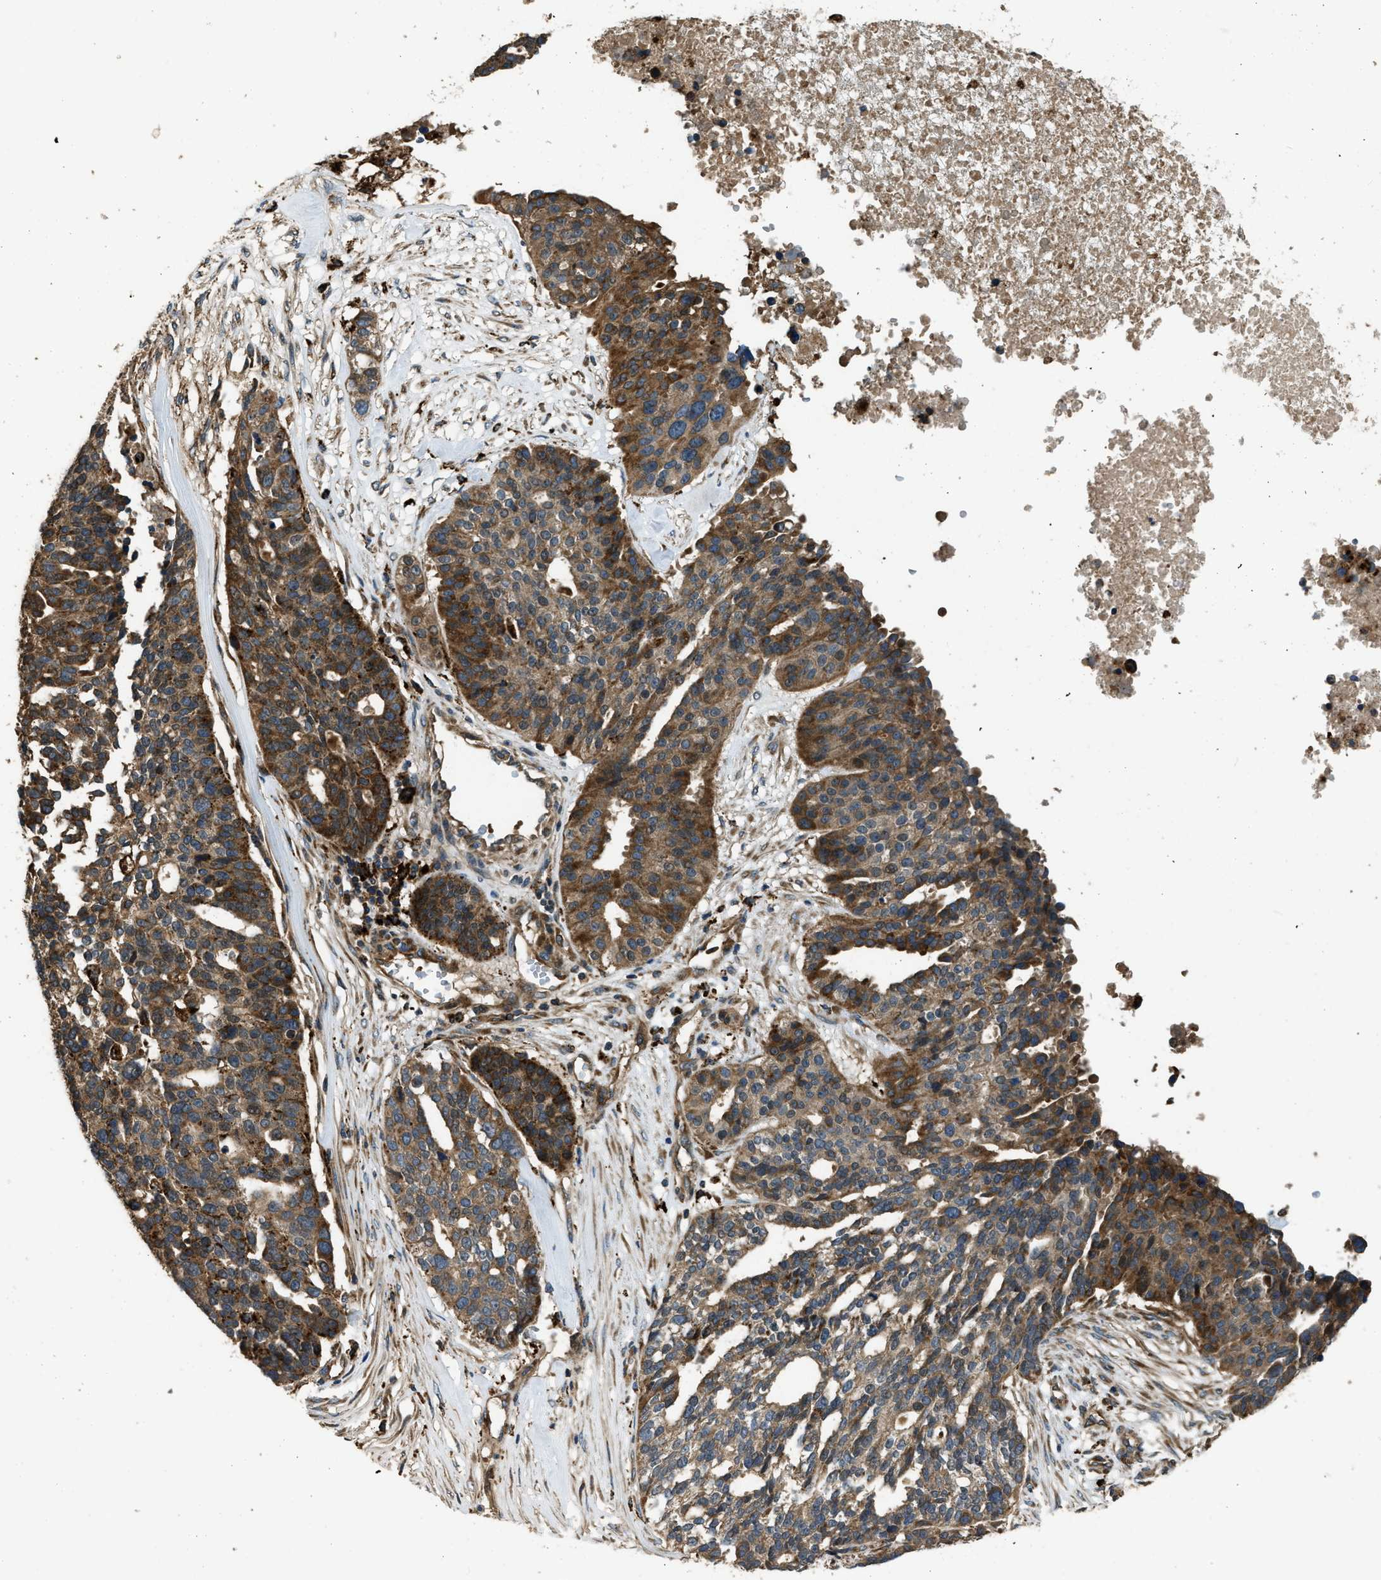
{"staining": {"intensity": "strong", "quantity": ">75%", "location": "cytoplasmic/membranous"}, "tissue": "ovarian cancer", "cell_type": "Tumor cells", "image_type": "cancer", "snomed": [{"axis": "morphology", "description": "Cystadenocarcinoma, serous, NOS"}, {"axis": "topography", "description": "Ovary"}], "caption": "Immunohistochemical staining of human ovarian cancer demonstrates high levels of strong cytoplasmic/membranous protein expression in about >75% of tumor cells. Nuclei are stained in blue.", "gene": "GGH", "patient": {"sex": "female", "age": 59}}